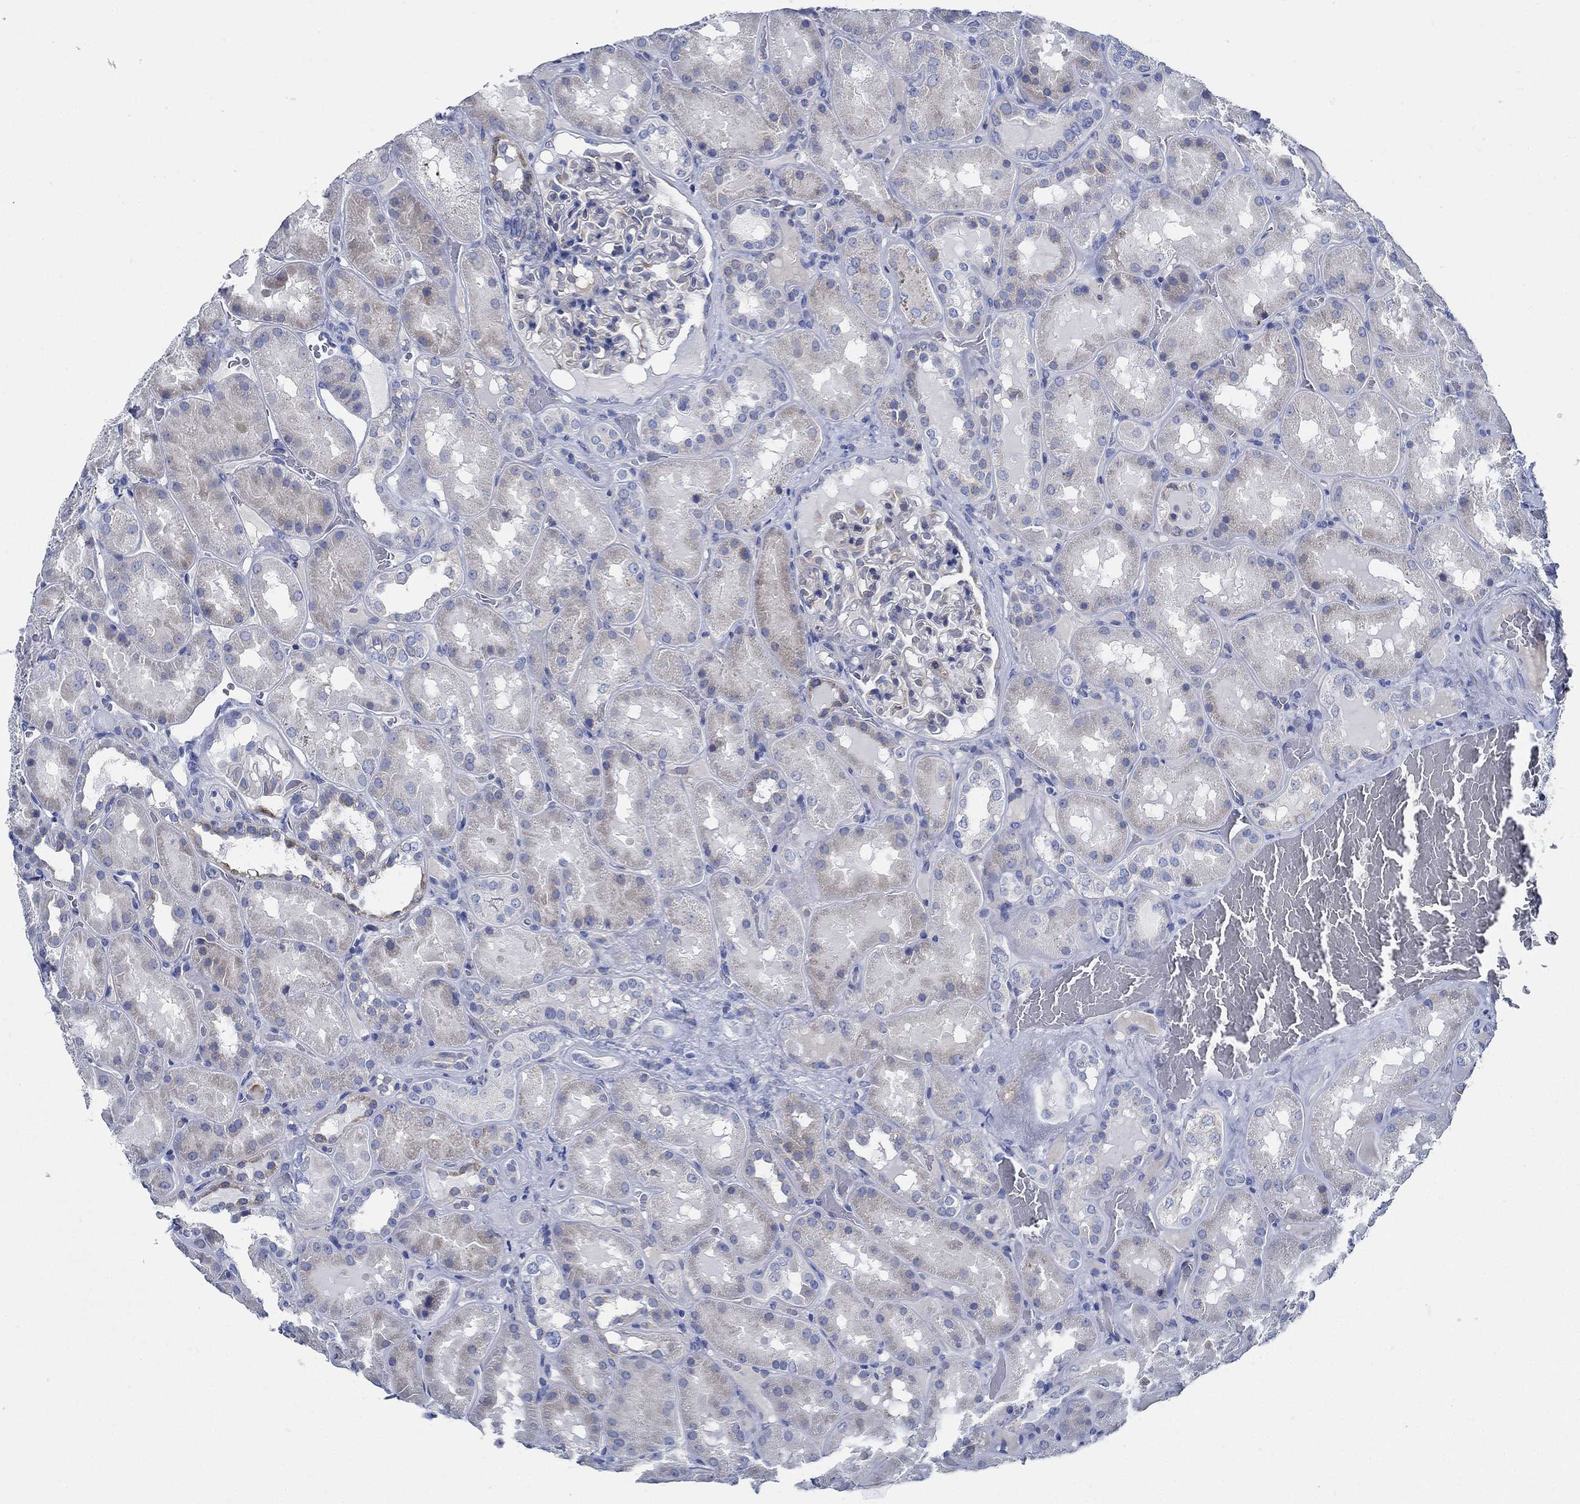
{"staining": {"intensity": "negative", "quantity": "none", "location": "none"}, "tissue": "kidney", "cell_type": "Cells in glomeruli", "image_type": "normal", "snomed": [{"axis": "morphology", "description": "Normal tissue, NOS"}, {"axis": "topography", "description": "Kidney"}], "caption": "Immunohistochemistry (IHC) image of normal kidney stained for a protein (brown), which reveals no positivity in cells in glomeruli. Brightfield microscopy of IHC stained with DAB (brown) and hematoxylin (blue), captured at high magnification.", "gene": "HECW2", "patient": {"sex": "male", "age": 73}}